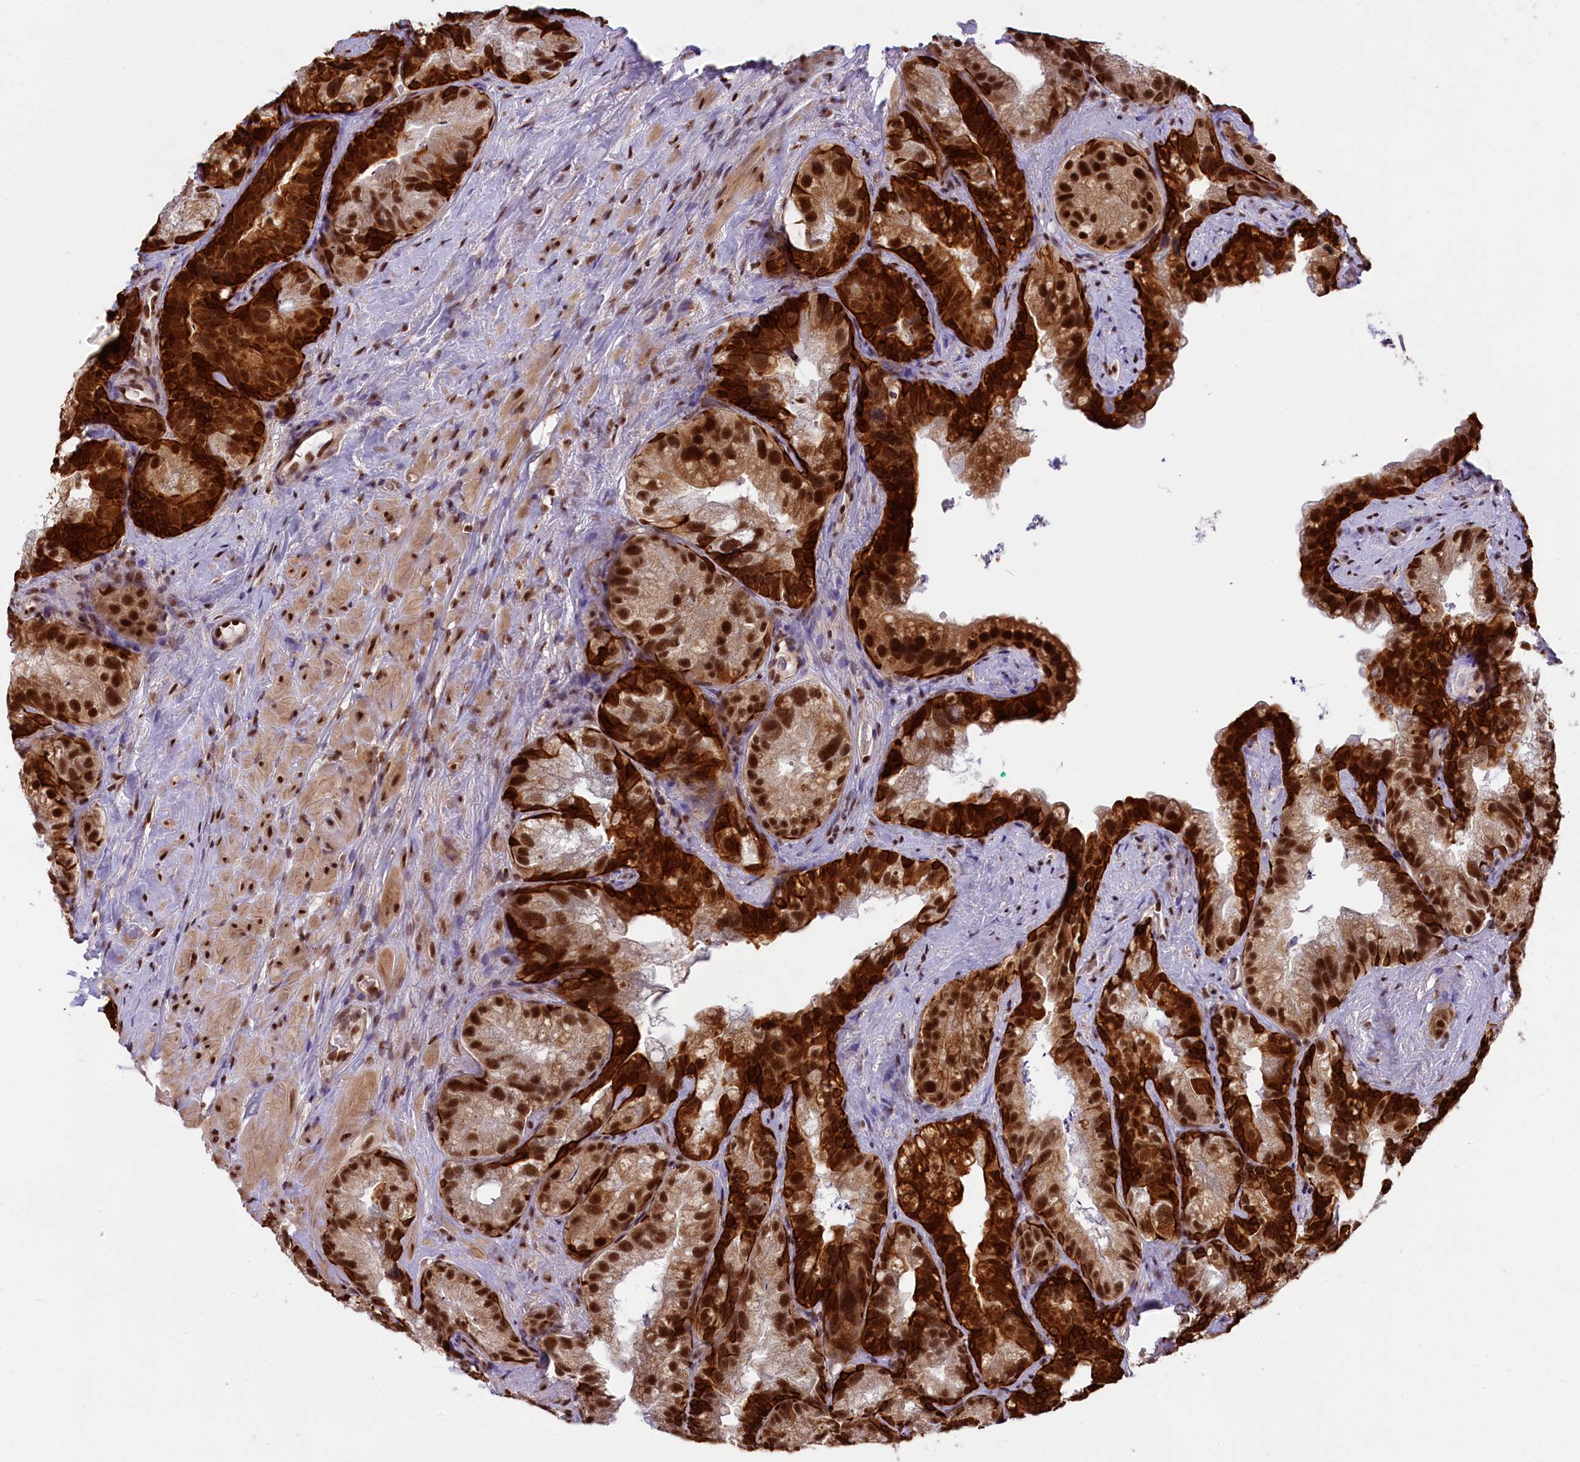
{"staining": {"intensity": "strong", "quantity": ">75%", "location": "cytoplasmic/membranous,nuclear"}, "tissue": "prostate cancer", "cell_type": "Tumor cells", "image_type": "cancer", "snomed": [{"axis": "morphology", "description": "Normal tissue, NOS"}, {"axis": "morphology", "description": "Adenocarcinoma, Low grade"}, {"axis": "topography", "description": "Prostate"}], "caption": "High-magnification brightfield microscopy of prostate cancer (adenocarcinoma (low-grade)) stained with DAB (3,3'-diaminobenzidine) (brown) and counterstained with hematoxylin (blue). tumor cells exhibit strong cytoplasmic/membranous and nuclear positivity is seen in approximately>75% of cells.", "gene": "CARD8", "patient": {"sex": "male", "age": 72}}